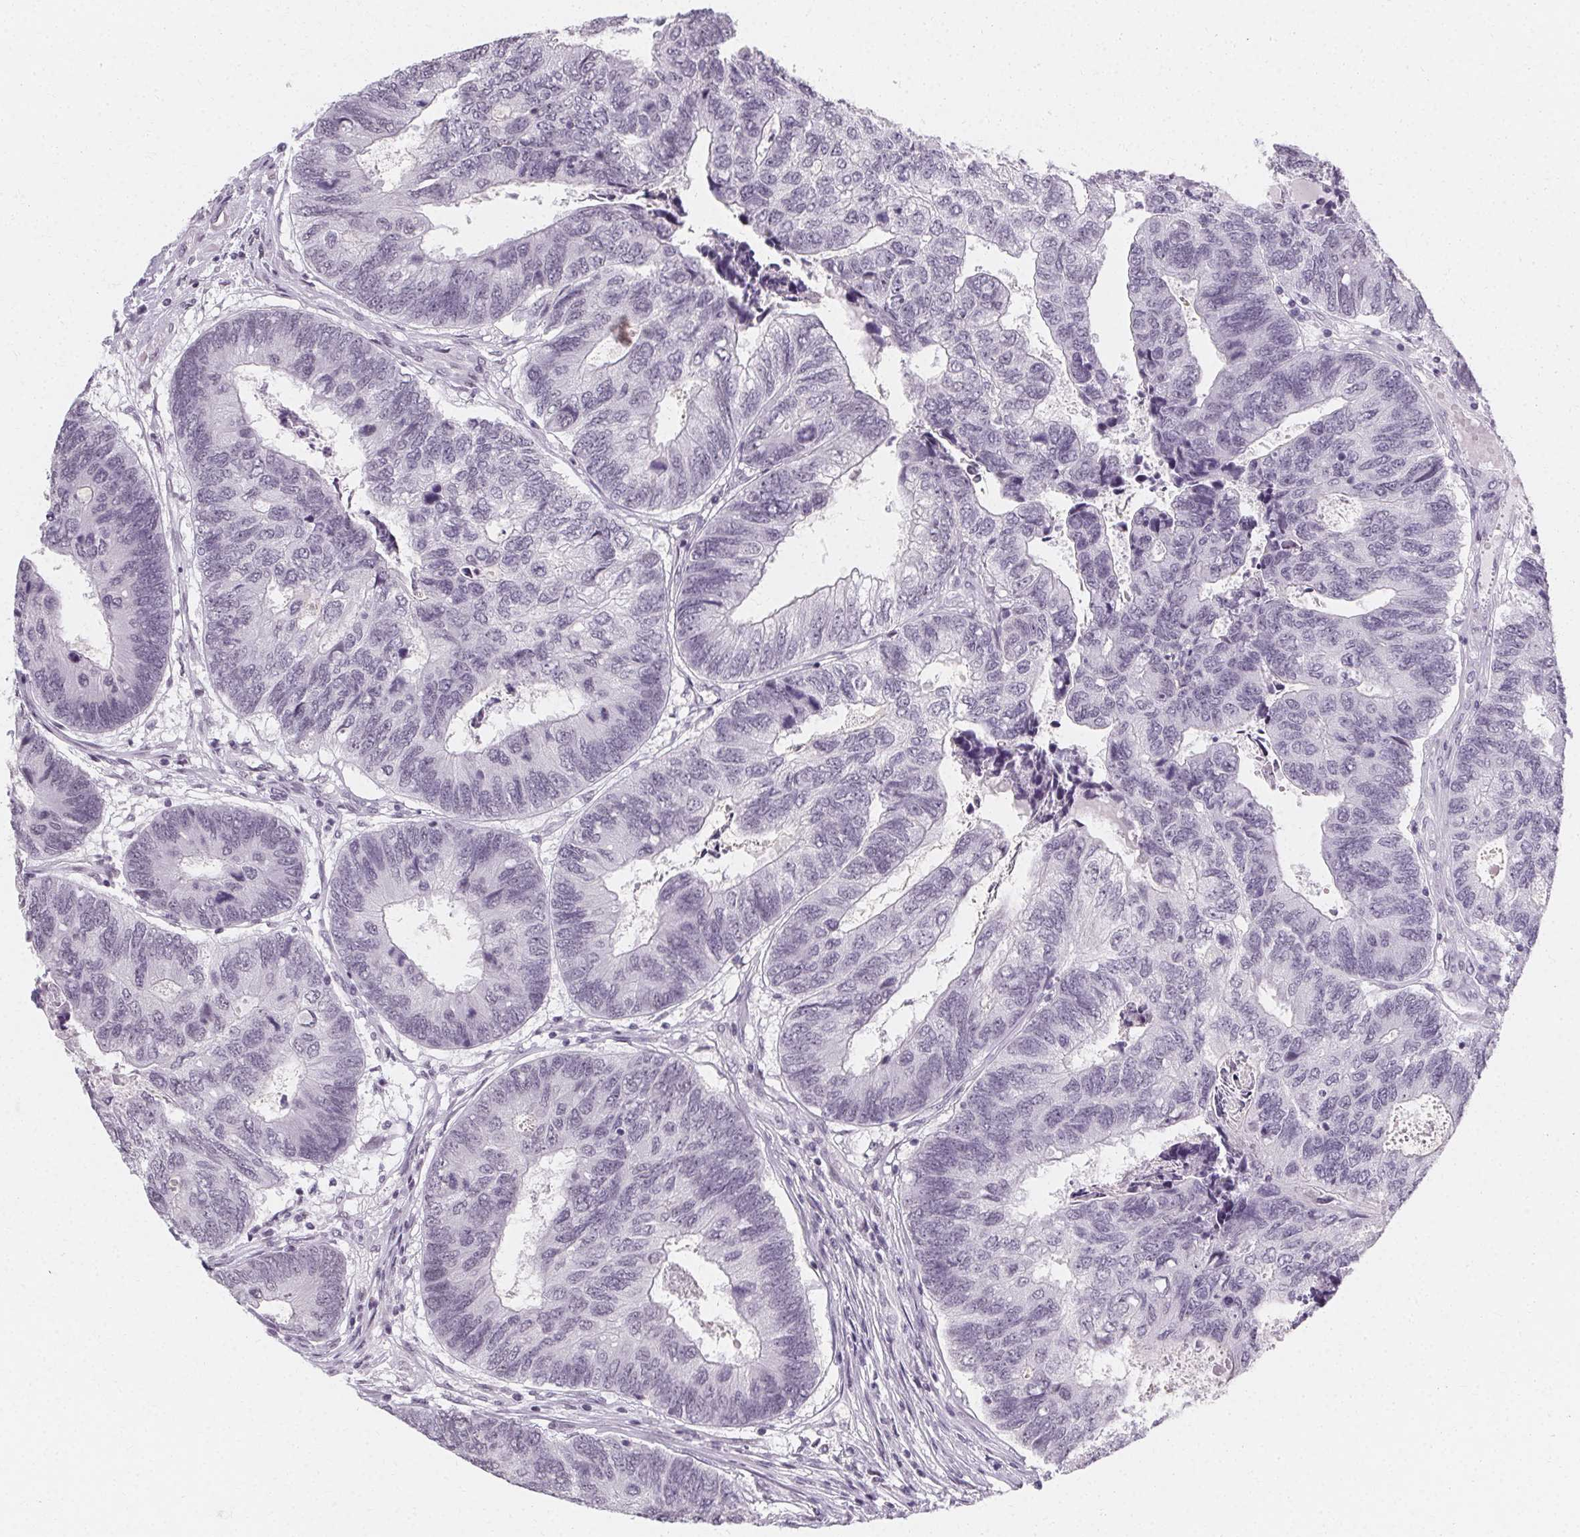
{"staining": {"intensity": "negative", "quantity": "none", "location": "none"}, "tissue": "colorectal cancer", "cell_type": "Tumor cells", "image_type": "cancer", "snomed": [{"axis": "morphology", "description": "Adenocarcinoma, NOS"}, {"axis": "topography", "description": "Colon"}], "caption": "A high-resolution image shows immunohistochemistry (IHC) staining of adenocarcinoma (colorectal), which displays no significant positivity in tumor cells. (DAB (3,3'-diaminobenzidine) immunohistochemistry (IHC) visualized using brightfield microscopy, high magnification).", "gene": "SYNPR", "patient": {"sex": "female", "age": 67}}